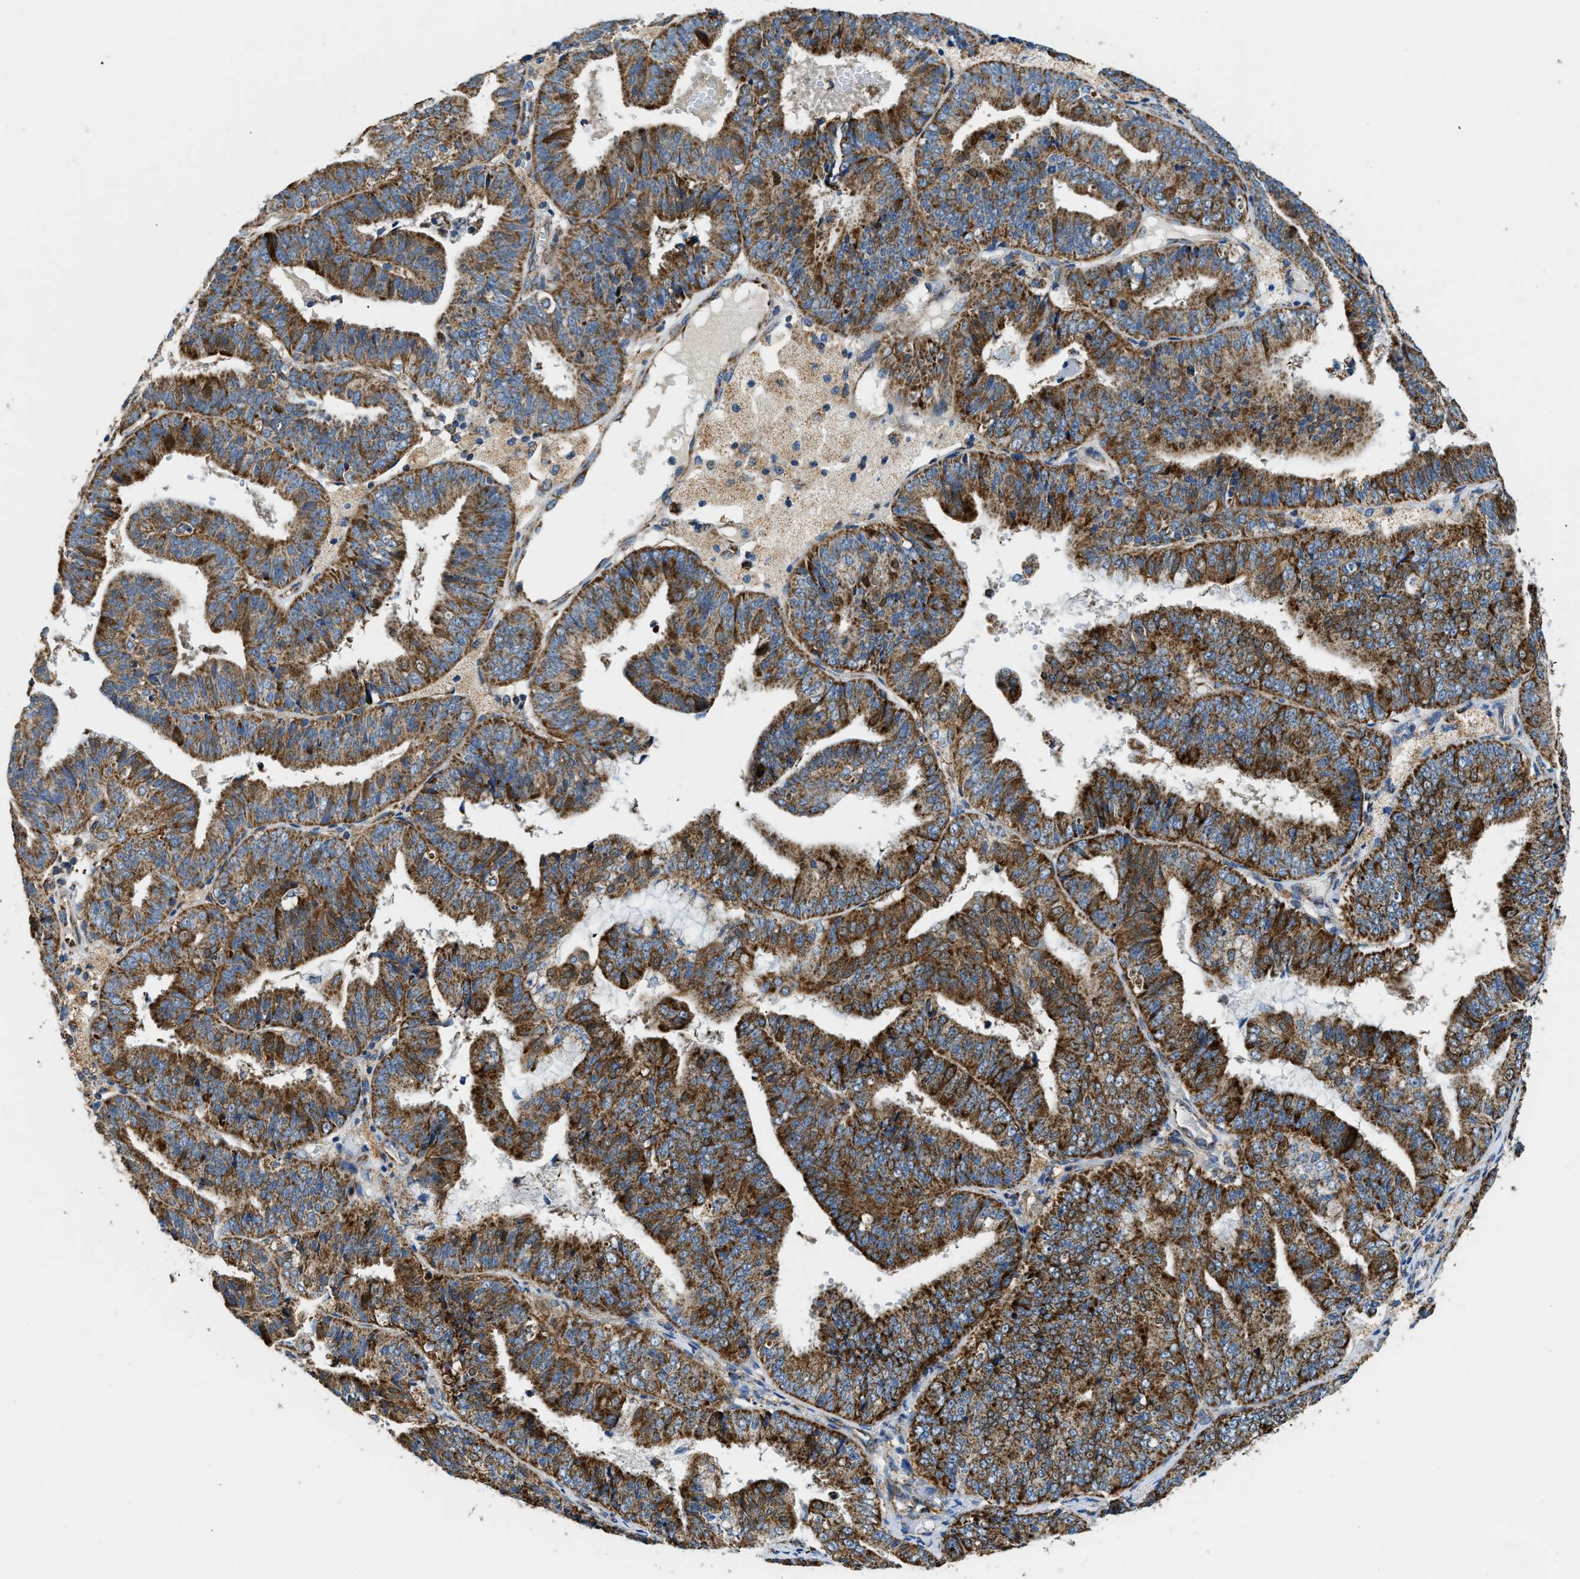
{"staining": {"intensity": "strong", "quantity": ">75%", "location": "cytoplasmic/membranous"}, "tissue": "endometrial cancer", "cell_type": "Tumor cells", "image_type": "cancer", "snomed": [{"axis": "morphology", "description": "Adenocarcinoma, NOS"}, {"axis": "topography", "description": "Endometrium"}], "caption": "DAB (3,3'-diaminobenzidine) immunohistochemical staining of human adenocarcinoma (endometrial) shows strong cytoplasmic/membranous protein staining in about >75% of tumor cells.", "gene": "STK33", "patient": {"sex": "female", "age": 63}}